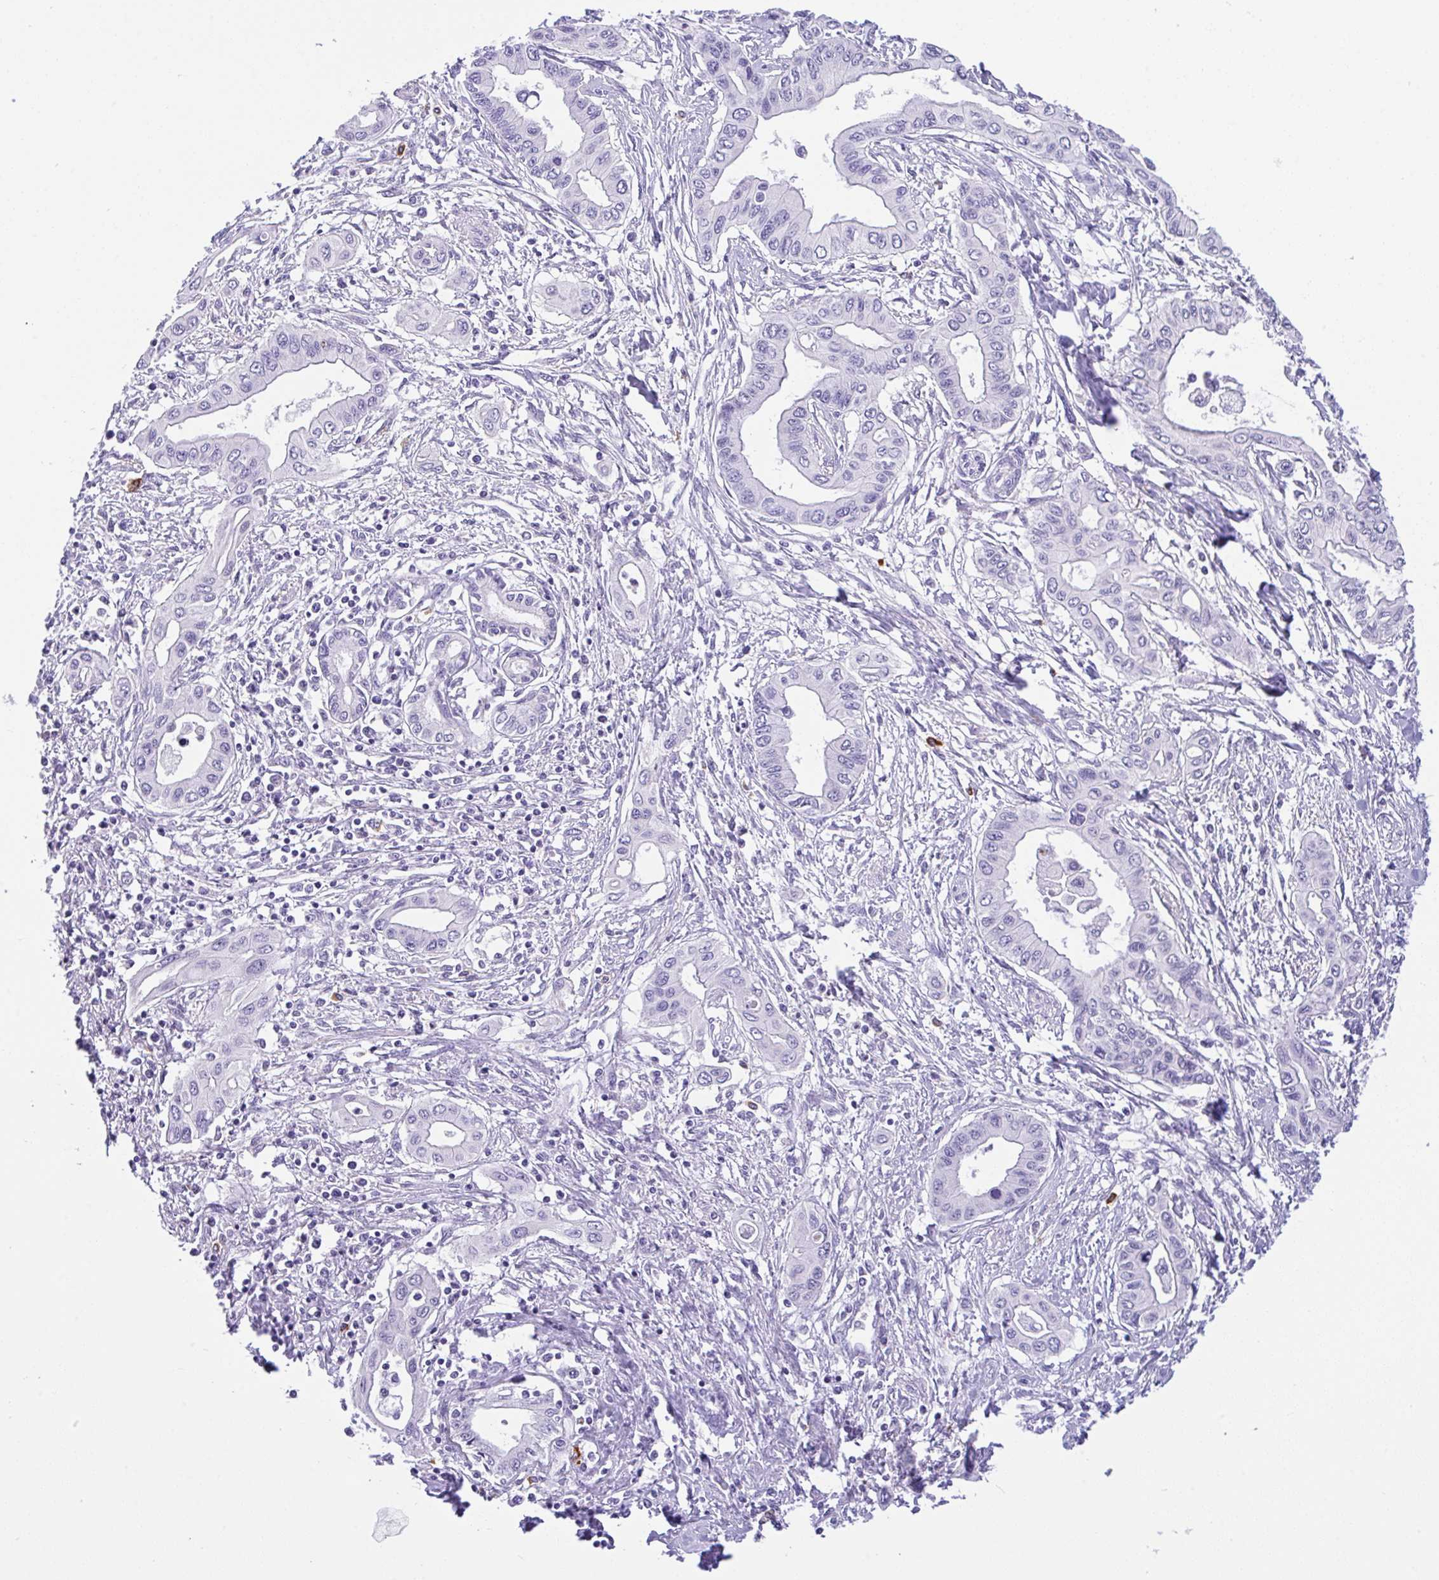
{"staining": {"intensity": "negative", "quantity": "none", "location": "none"}, "tissue": "pancreatic cancer", "cell_type": "Tumor cells", "image_type": "cancer", "snomed": [{"axis": "morphology", "description": "Adenocarcinoma, NOS"}, {"axis": "topography", "description": "Pancreas"}], "caption": "This is an immunohistochemistry (IHC) micrograph of human pancreatic cancer. There is no positivity in tumor cells.", "gene": "NCF1", "patient": {"sex": "female", "age": 62}}